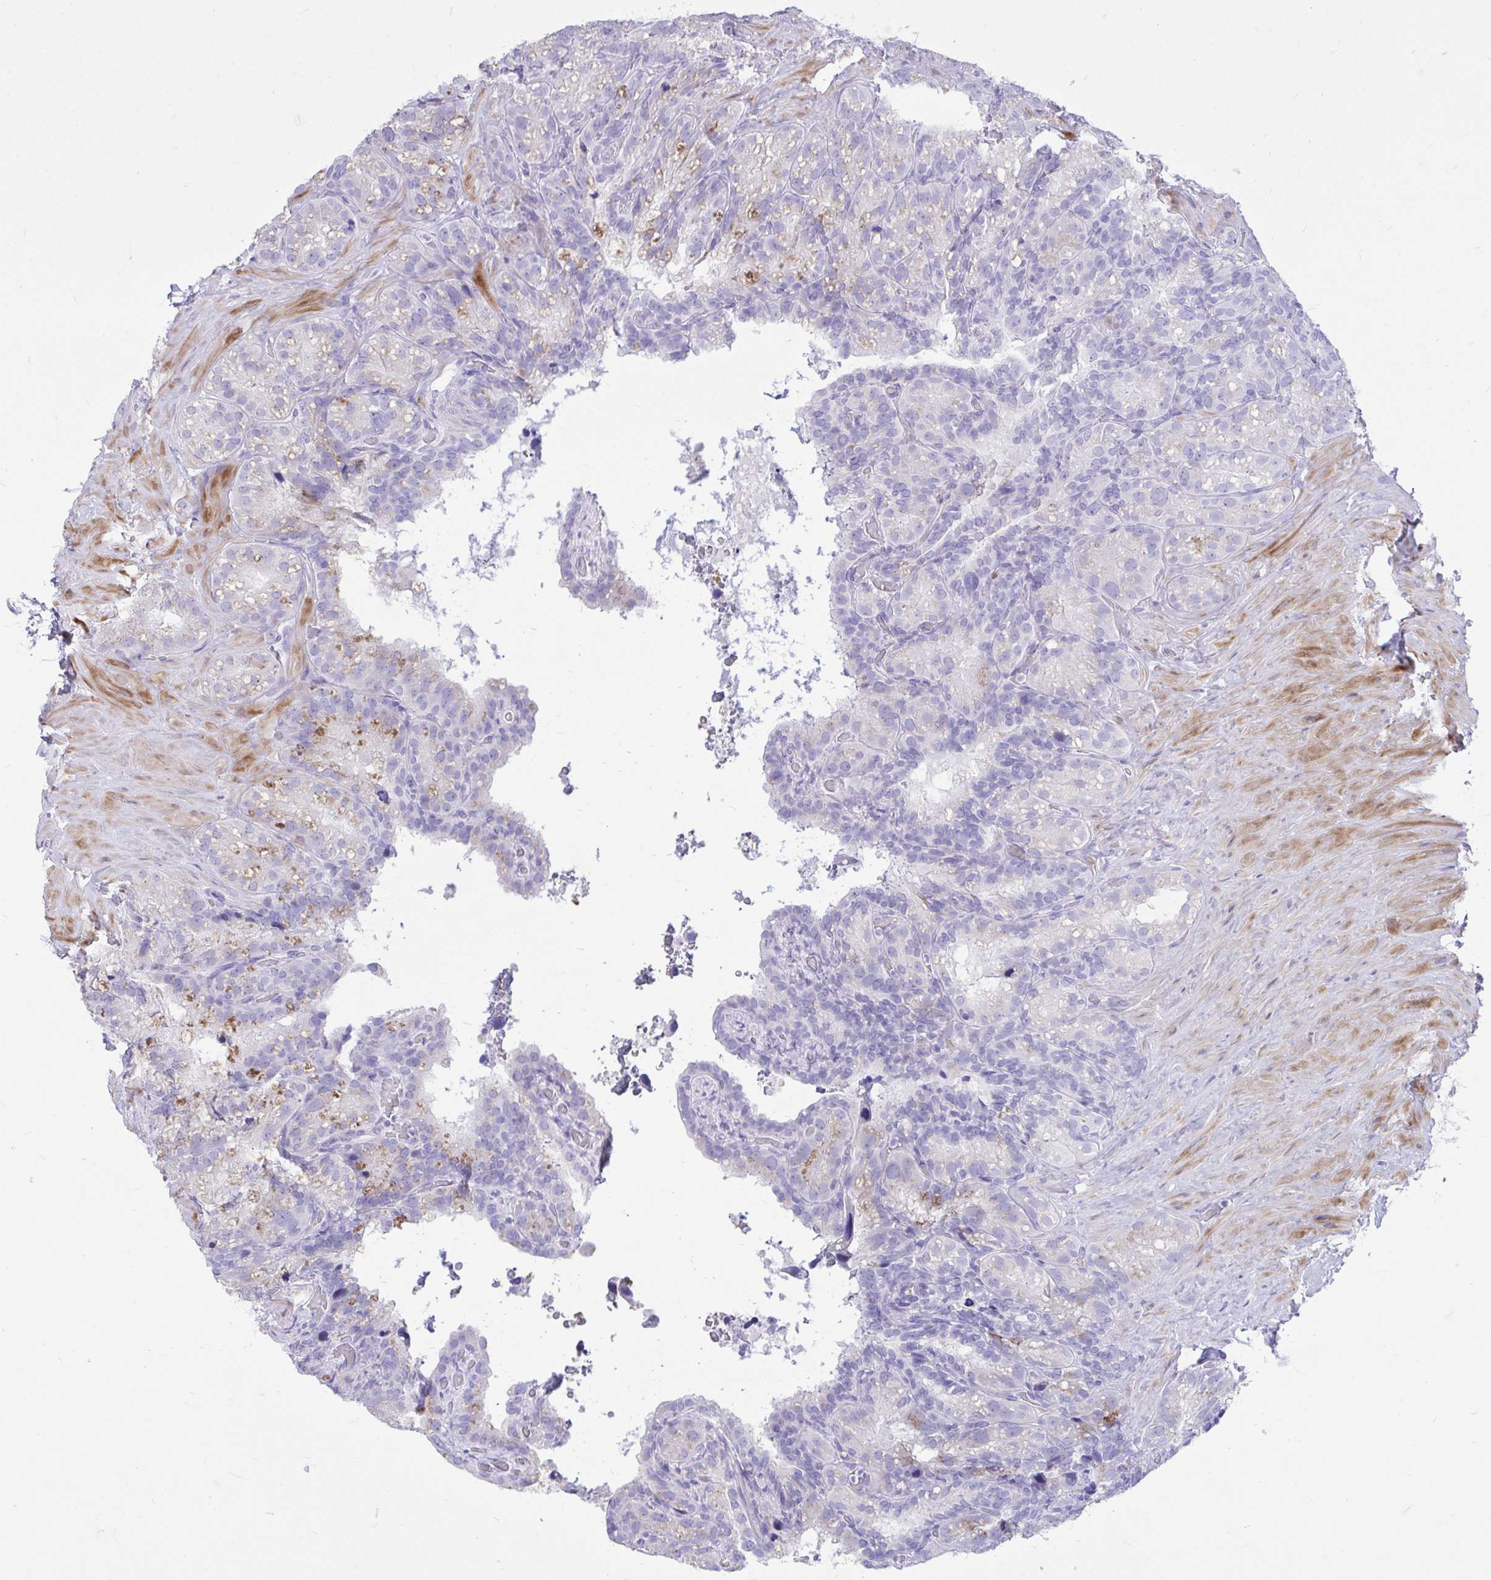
{"staining": {"intensity": "negative", "quantity": "none", "location": "none"}, "tissue": "seminal vesicle", "cell_type": "Glandular cells", "image_type": "normal", "snomed": [{"axis": "morphology", "description": "Normal tissue, NOS"}, {"axis": "topography", "description": "Seminal veicle"}], "caption": "Glandular cells show no significant protein staining in benign seminal vesicle. The staining was performed using DAB (3,3'-diaminobenzidine) to visualize the protein expression in brown, while the nuclei were stained in blue with hematoxylin (Magnification: 20x).", "gene": "ANKDD1B", "patient": {"sex": "male", "age": 60}}